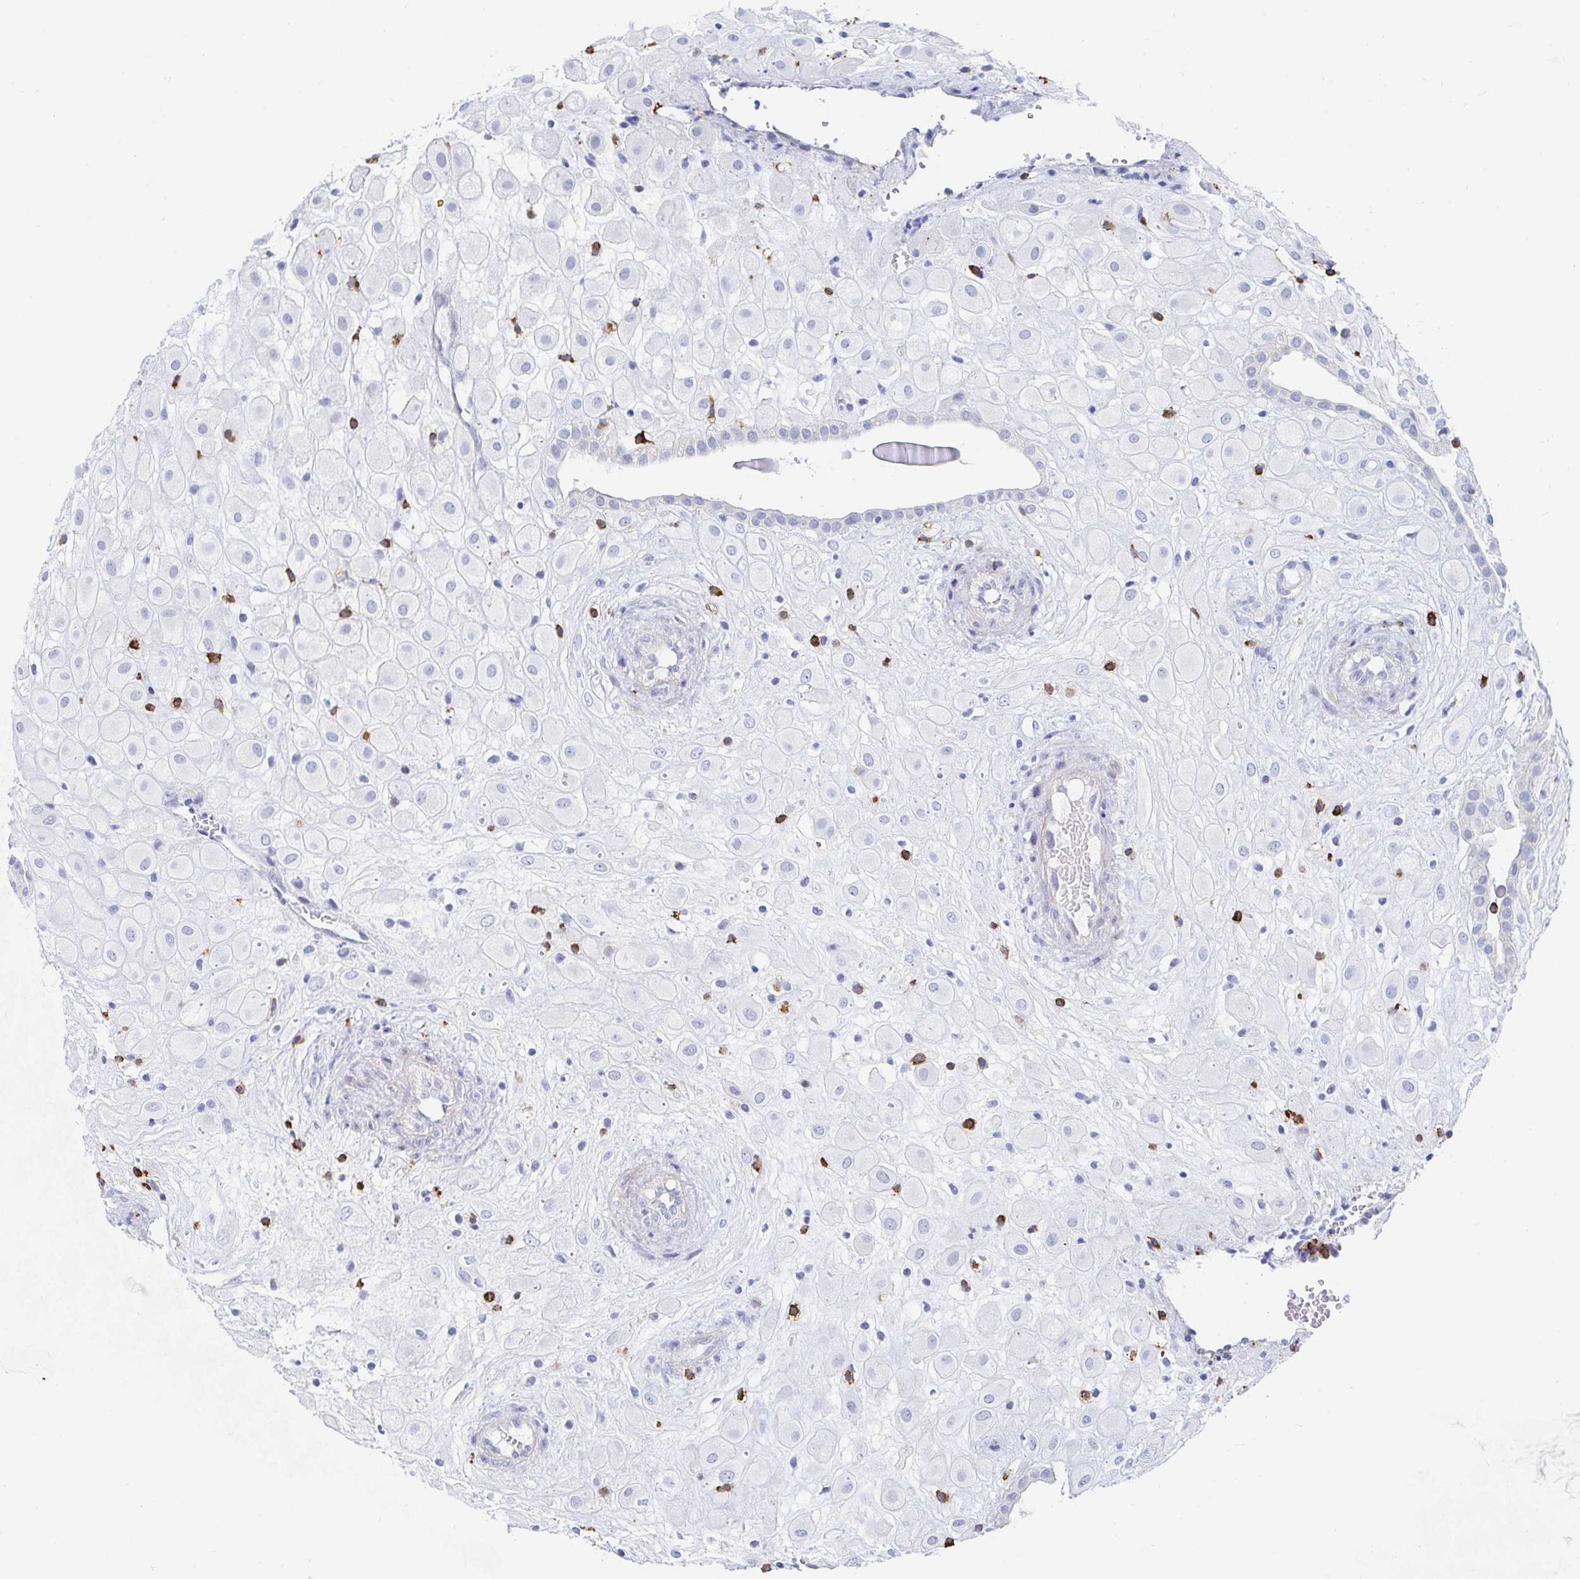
{"staining": {"intensity": "negative", "quantity": "none", "location": "none"}, "tissue": "placenta", "cell_type": "Decidual cells", "image_type": "normal", "snomed": [{"axis": "morphology", "description": "Normal tissue, NOS"}, {"axis": "topography", "description": "Placenta"}], "caption": "IHC micrograph of benign placenta stained for a protein (brown), which reveals no staining in decidual cells.", "gene": "PACSIN1", "patient": {"sex": "female", "age": 24}}